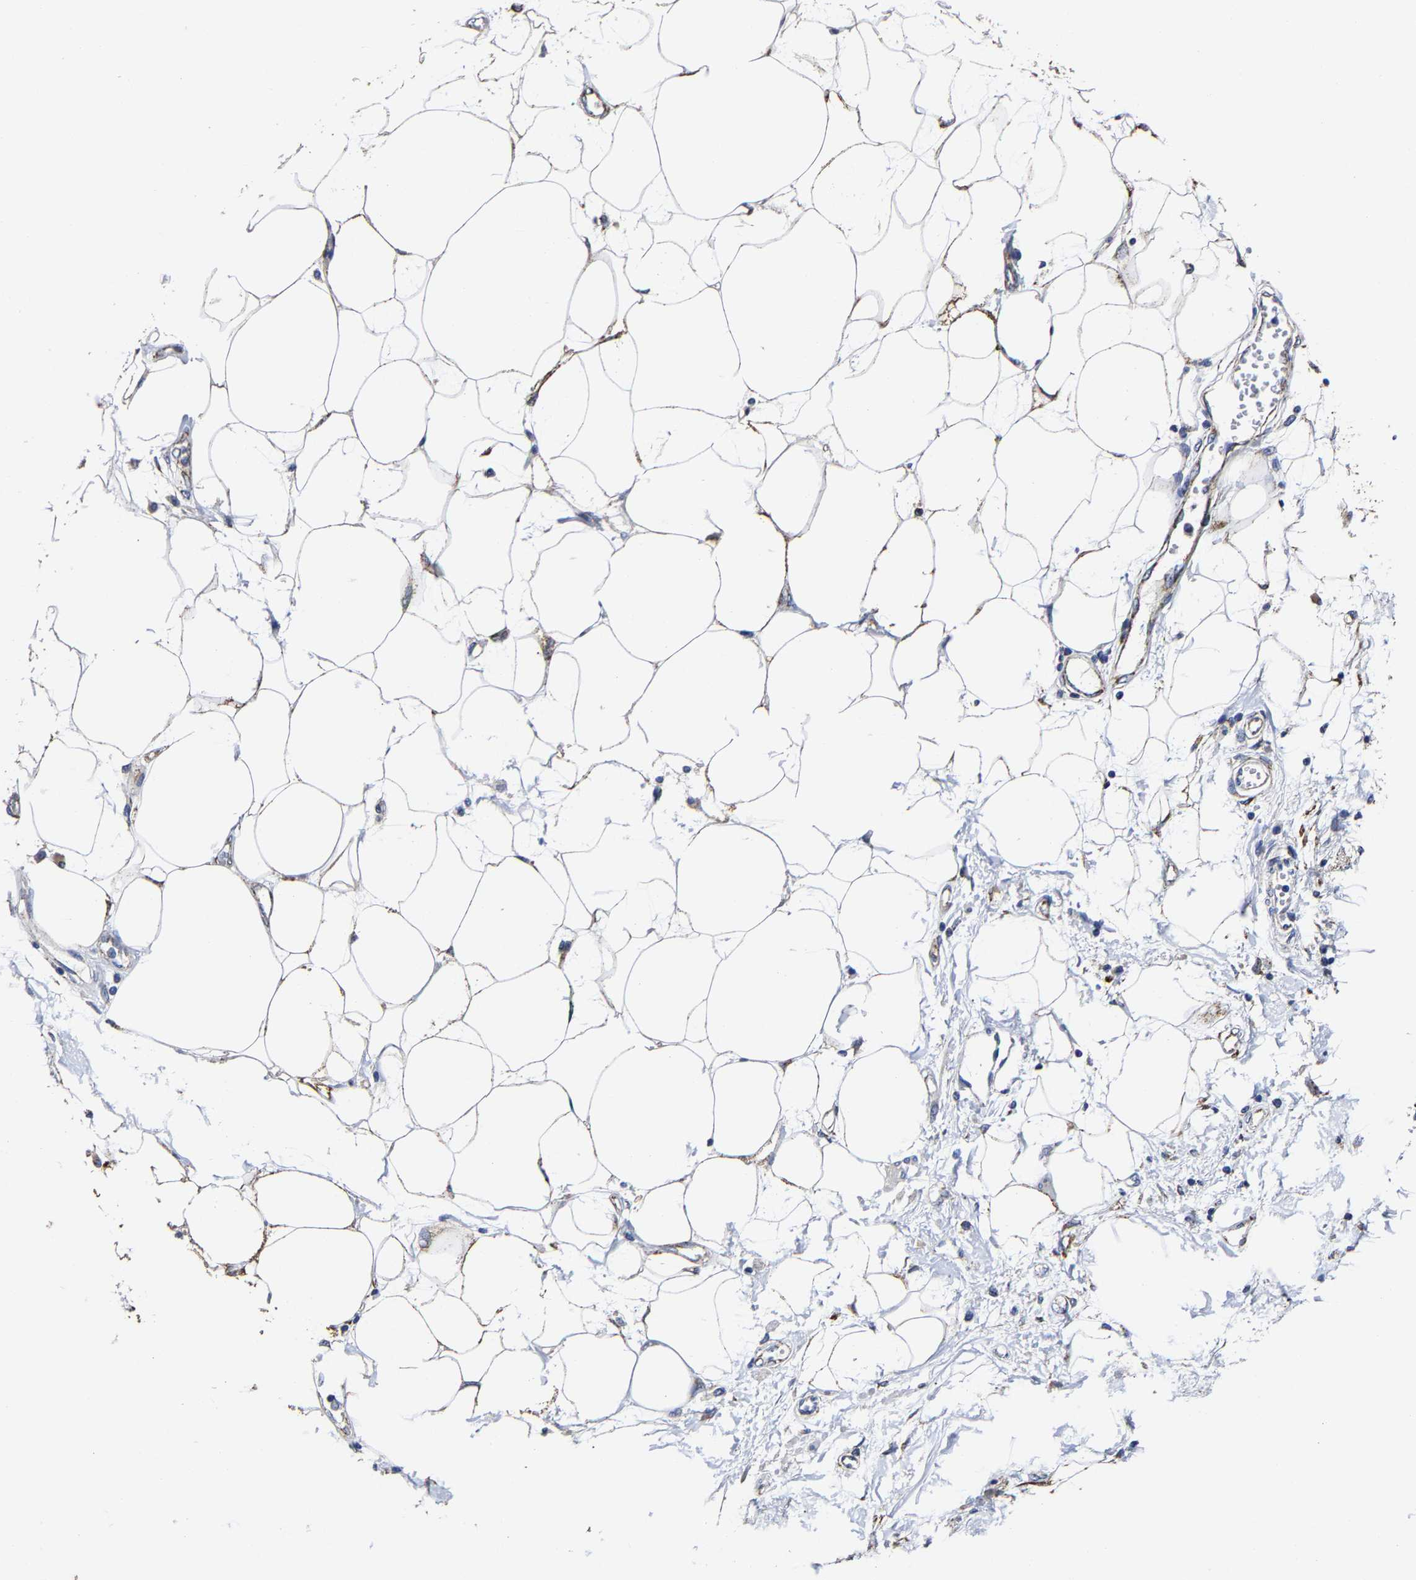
{"staining": {"intensity": "weak", "quantity": ">75%", "location": "cytoplasmic/membranous"}, "tissue": "adipose tissue", "cell_type": "Adipocytes", "image_type": "normal", "snomed": [{"axis": "morphology", "description": "Normal tissue, NOS"}, {"axis": "morphology", "description": "Adenocarcinoma, NOS"}, {"axis": "topography", "description": "Duodenum"}, {"axis": "topography", "description": "Peripheral nerve tissue"}], "caption": "Adipose tissue stained for a protein demonstrates weak cytoplasmic/membranous positivity in adipocytes. (DAB = brown stain, brightfield microscopy at high magnification).", "gene": "AASS", "patient": {"sex": "female", "age": 60}}